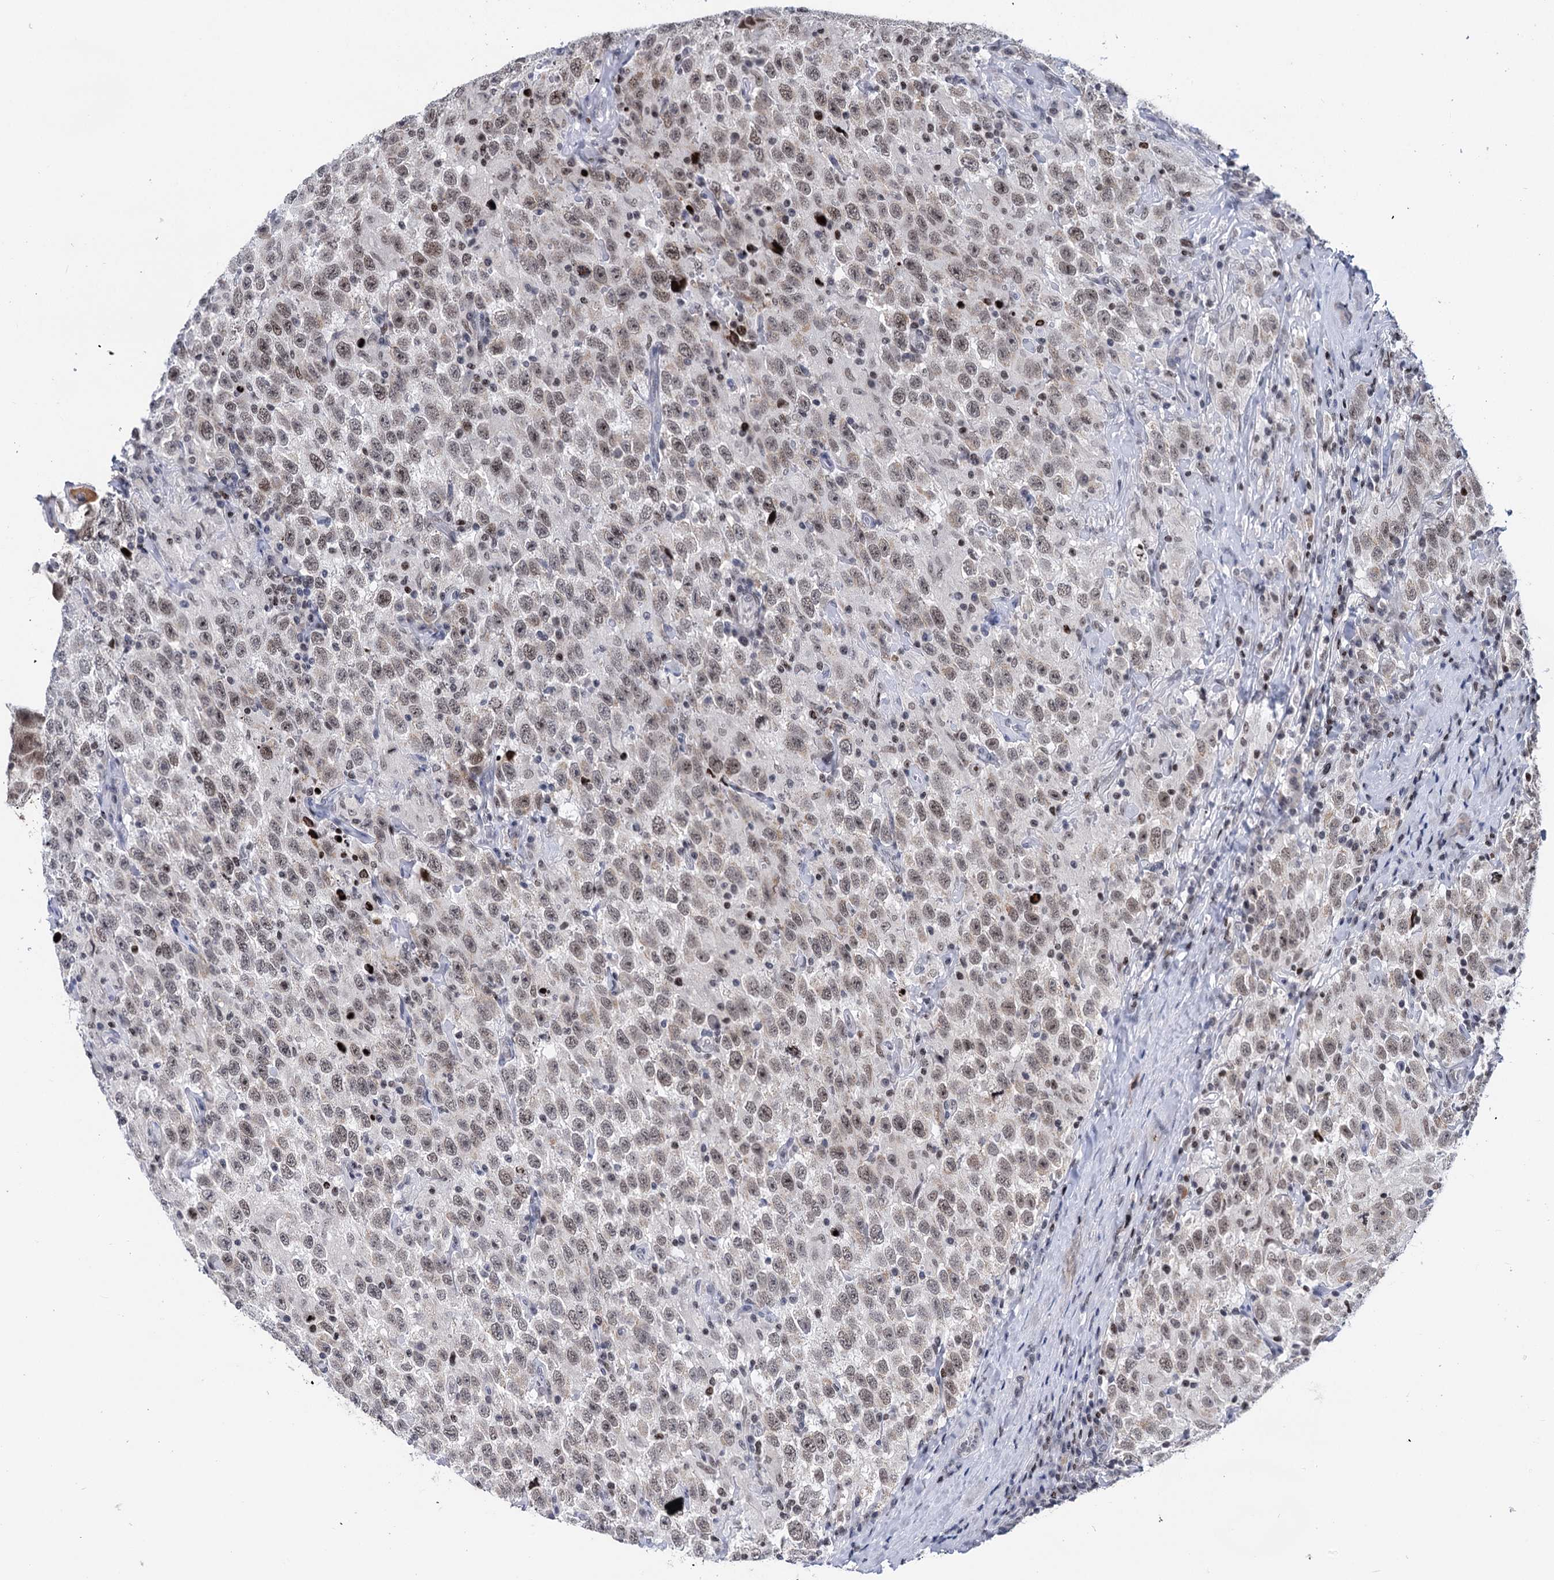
{"staining": {"intensity": "weak", "quantity": "25%-75%", "location": "nuclear"}, "tissue": "testis cancer", "cell_type": "Tumor cells", "image_type": "cancer", "snomed": [{"axis": "morphology", "description": "Seminoma, NOS"}, {"axis": "topography", "description": "Testis"}], "caption": "Immunohistochemistry histopathology image of neoplastic tissue: testis cancer stained using immunohistochemistry reveals low levels of weak protein expression localized specifically in the nuclear of tumor cells, appearing as a nuclear brown color.", "gene": "ZCCHC10", "patient": {"sex": "male", "age": 41}}